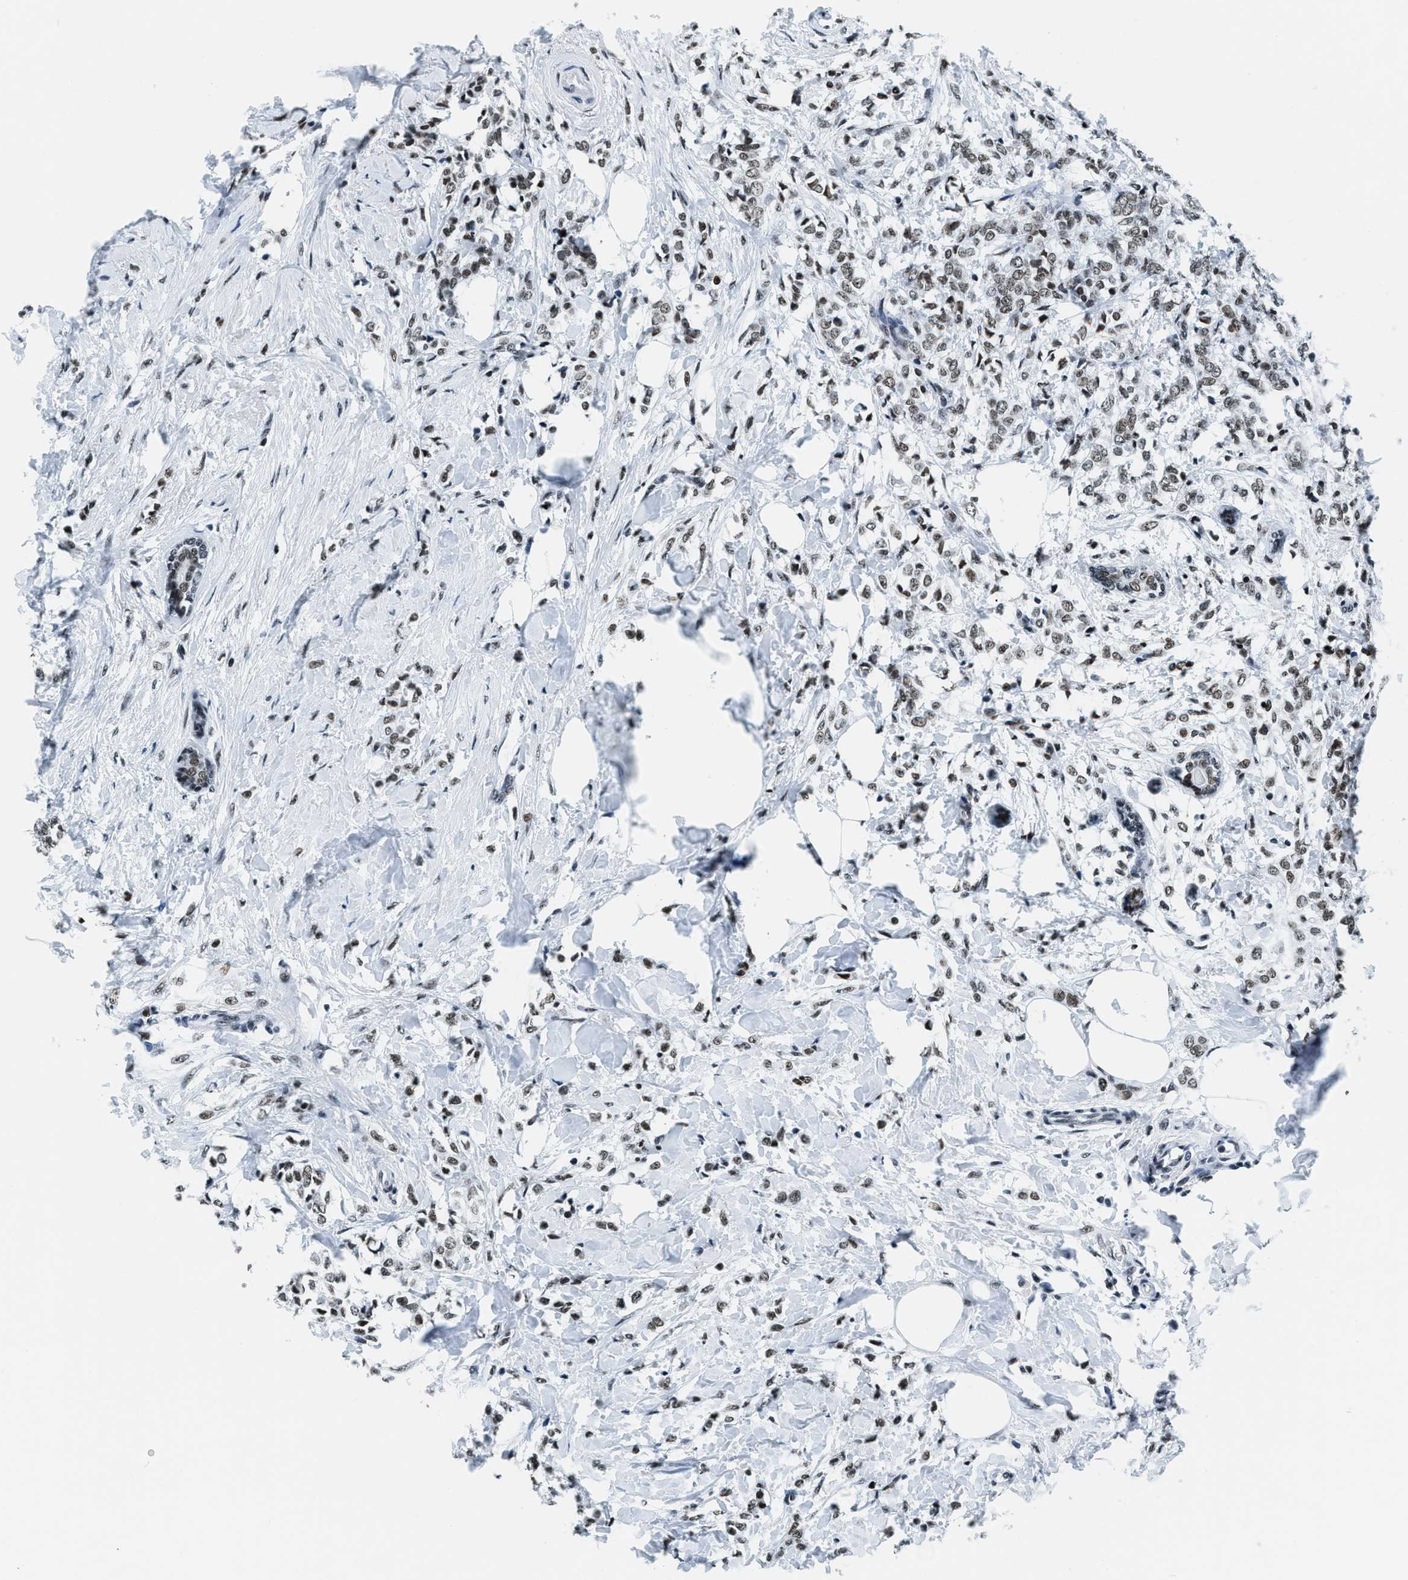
{"staining": {"intensity": "moderate", "quantity": ">75%", "location": "nuclear"}, "tissue": "breast cancer", "cell_type": "Tumor cells", "image_type": "cancer", "snomed": [{"axis": "morphology", "description": "Lobular carcinoma, in situ"}, {"axis": "morphology", "description": "Lobular carcinoma"}, {"axis": "topography", "description": "Breast"}], "caption": "High-power microscopy captured an immunohistochemistry micrograph of breast cancer (lobular carcinoma), revealing moderate nuclear staining in approximately >75% of tumor cells.", "gene": "TOP1", "patient": {"sex": "female", "age": 41}}